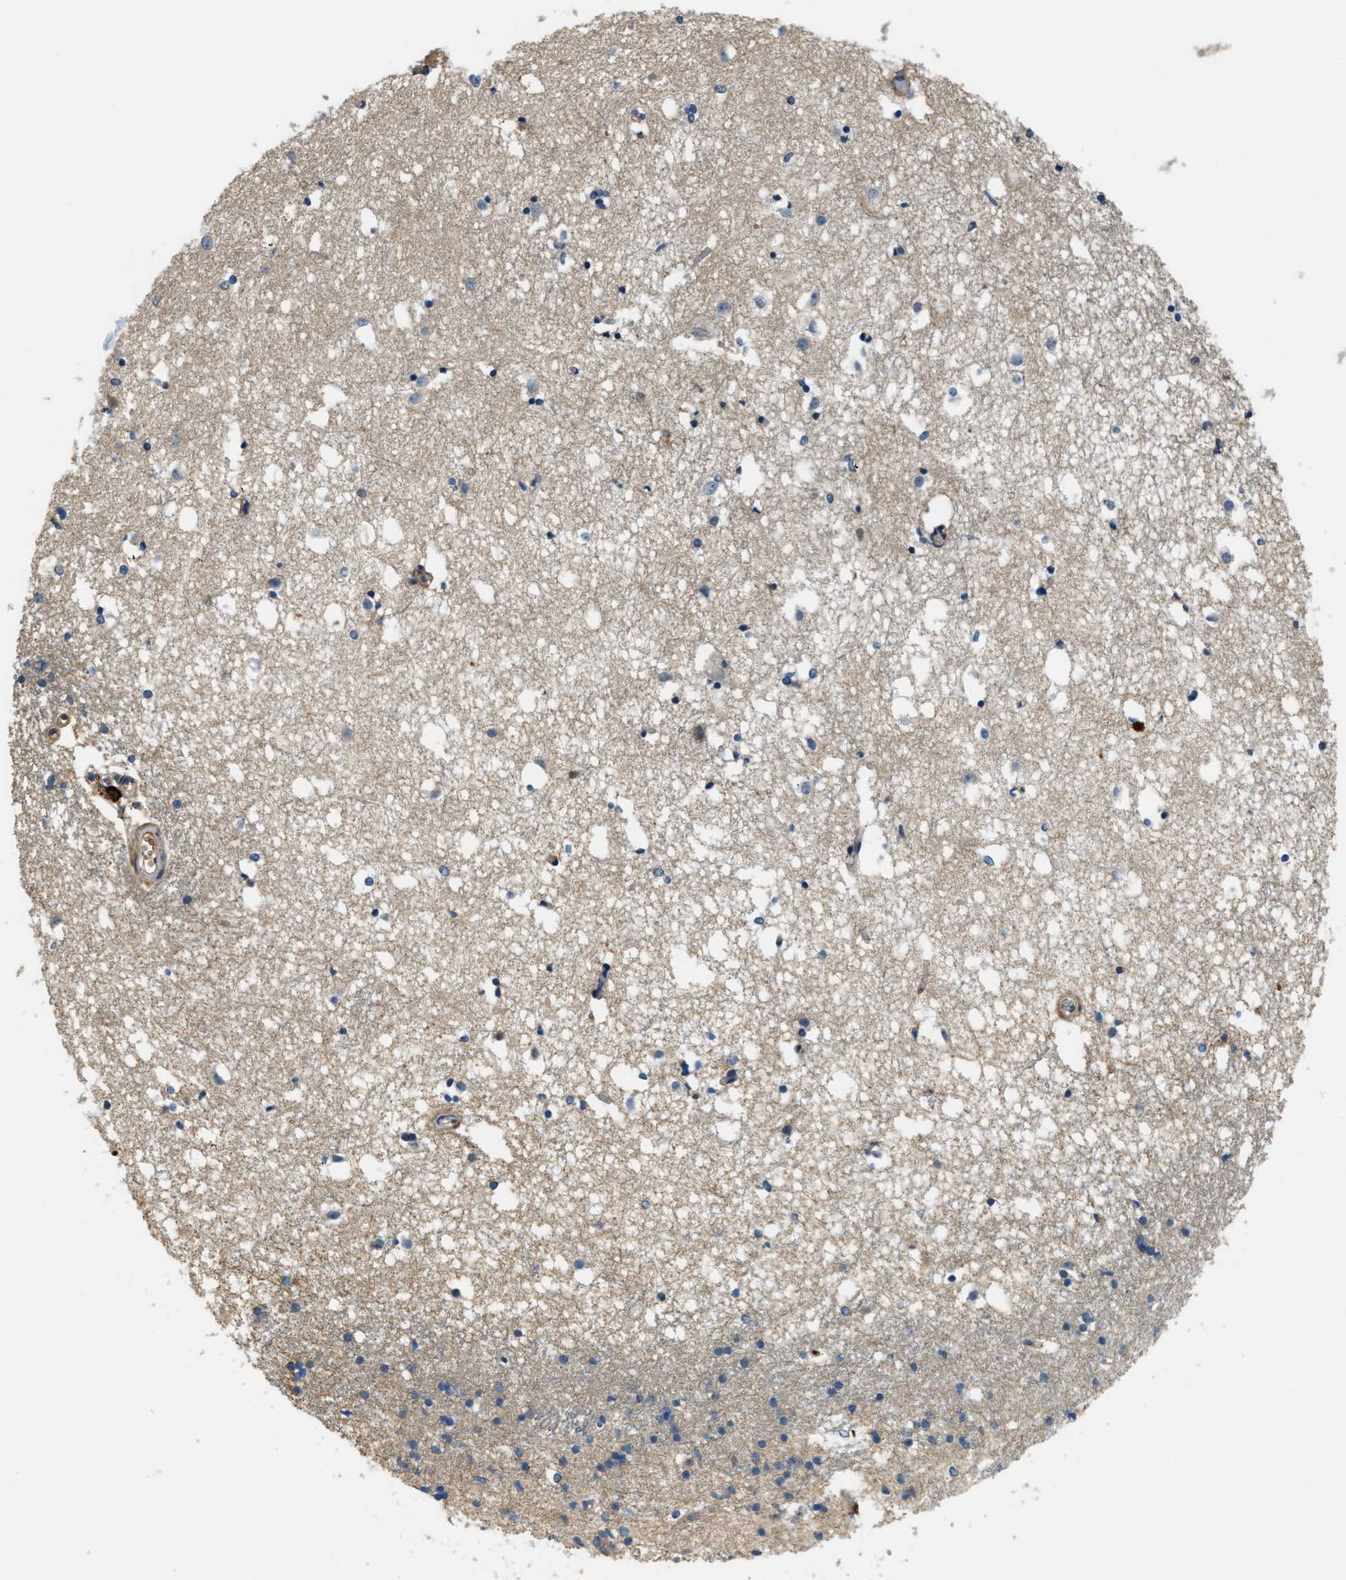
{"staining": {"intensity": "weak", "quantity": "<25%", "location": "cytoplasmic/membranous"}, "tissue": "caudate", "cell_type": "Glial cells", "image_type": "normal", "snomed": [{"axis": "morphology", "description": "Normal tissue, NOS"}, {"axis": "topography", "description": "Lateral ventricle wall"}], "caption": "Immunohistochemistry image of unremarkable caudate: human caudate stained with DAB (3,3'-diaminobenzidine) displays no significant protein expression in glial cells.", "gene": "CFLAR", "patient": {"sex": "male", "age": 45}}